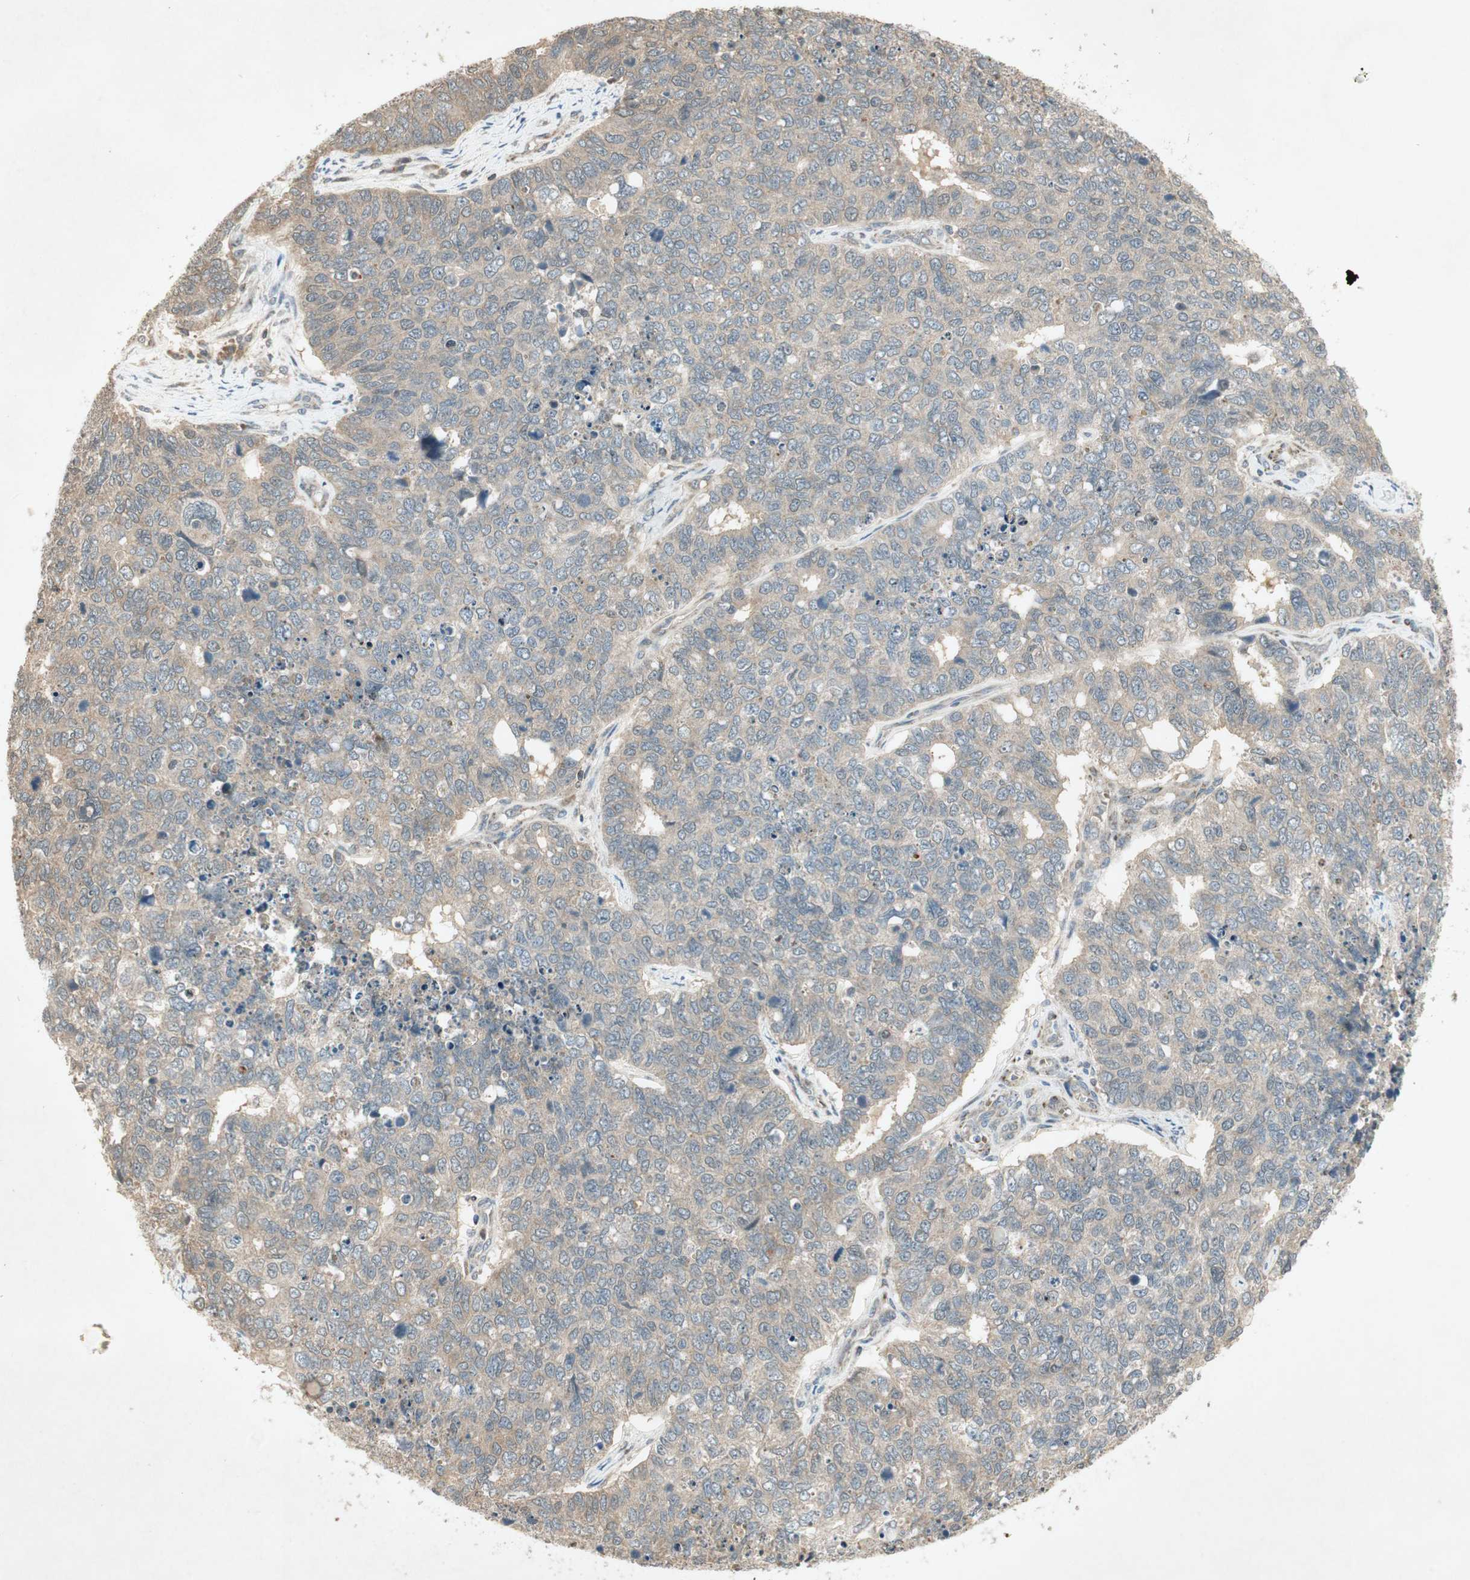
{"staining": {"intensity": "weak", "quantity": ">75%", "location": "cytoplasmic/membranous"}, "tissue": "cervical cancer", "cell_type": "Tumor cells", "image_type": "cancer", "snomed": [{"axis": "morphology", "description": "Squamous cell carcinoma, NOS"}, {"axis": "topography", "description": "Cervix"}], "caption": "Tumor cells show low levels of weak cytoplasmic/membranous staining in approximately >75% of cells in human cervical cancer.", "gene": "USP2", "patient": {"sex": "female", "age": 63}}